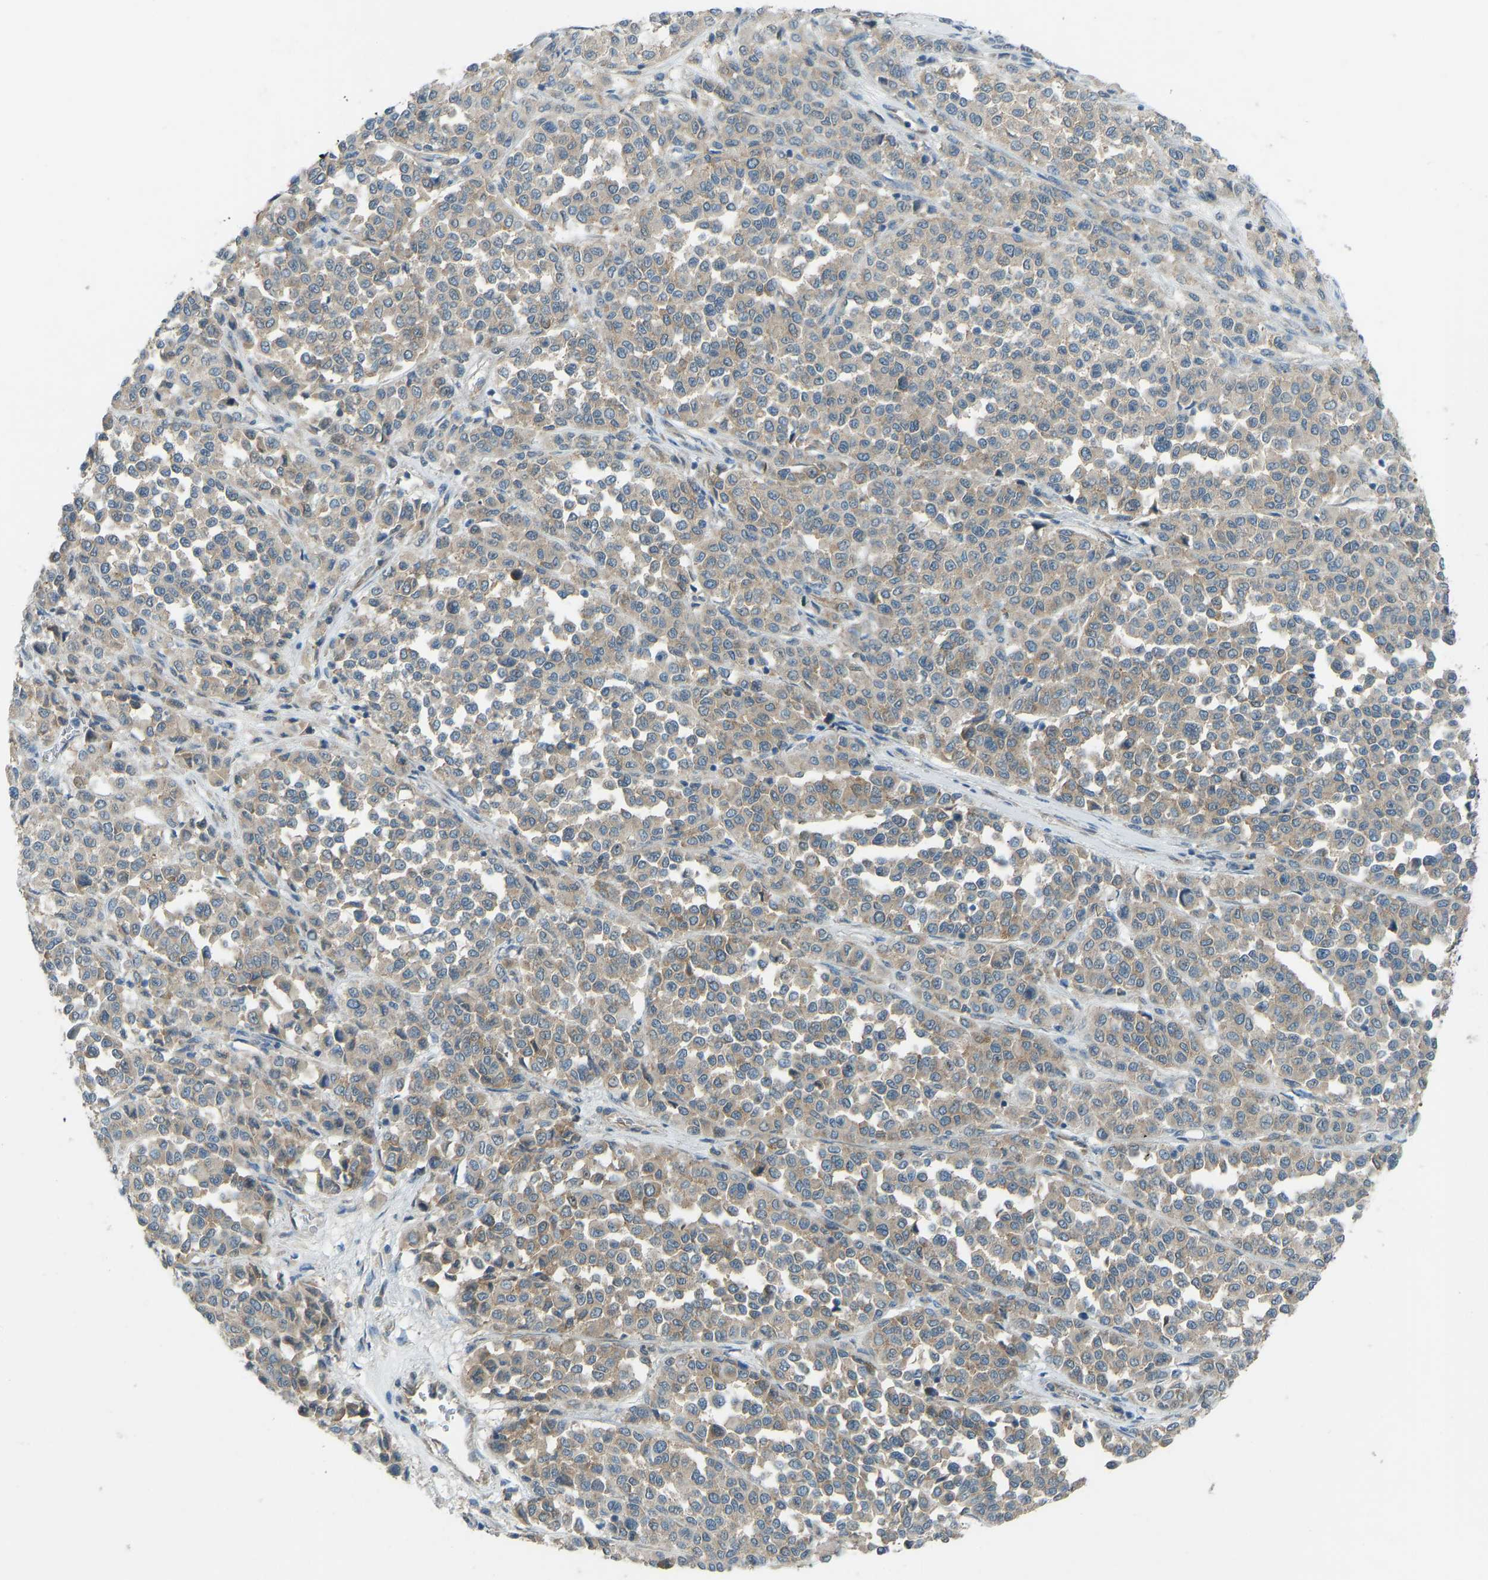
{"staining": {"intensity": "weak", "quantity": ">75%", "location": "cytoplasmic/membranous"}, "tissue": "melanoma", "cell_type": "Tumor cells", "image_type": "cancer", "snomed": [{"axis": "morphology", "description": "Malignant melanoma, Metastatic site"}, {"axis": "topography", "description": "Pancreas"}], "caption": "This is an image of IHC staining of melanoma, which shows weak expression in the cytoplasmic/membranous of tumor cells.", "gene": "STAU2", "patient": {"sex": "female", "age": 30}}